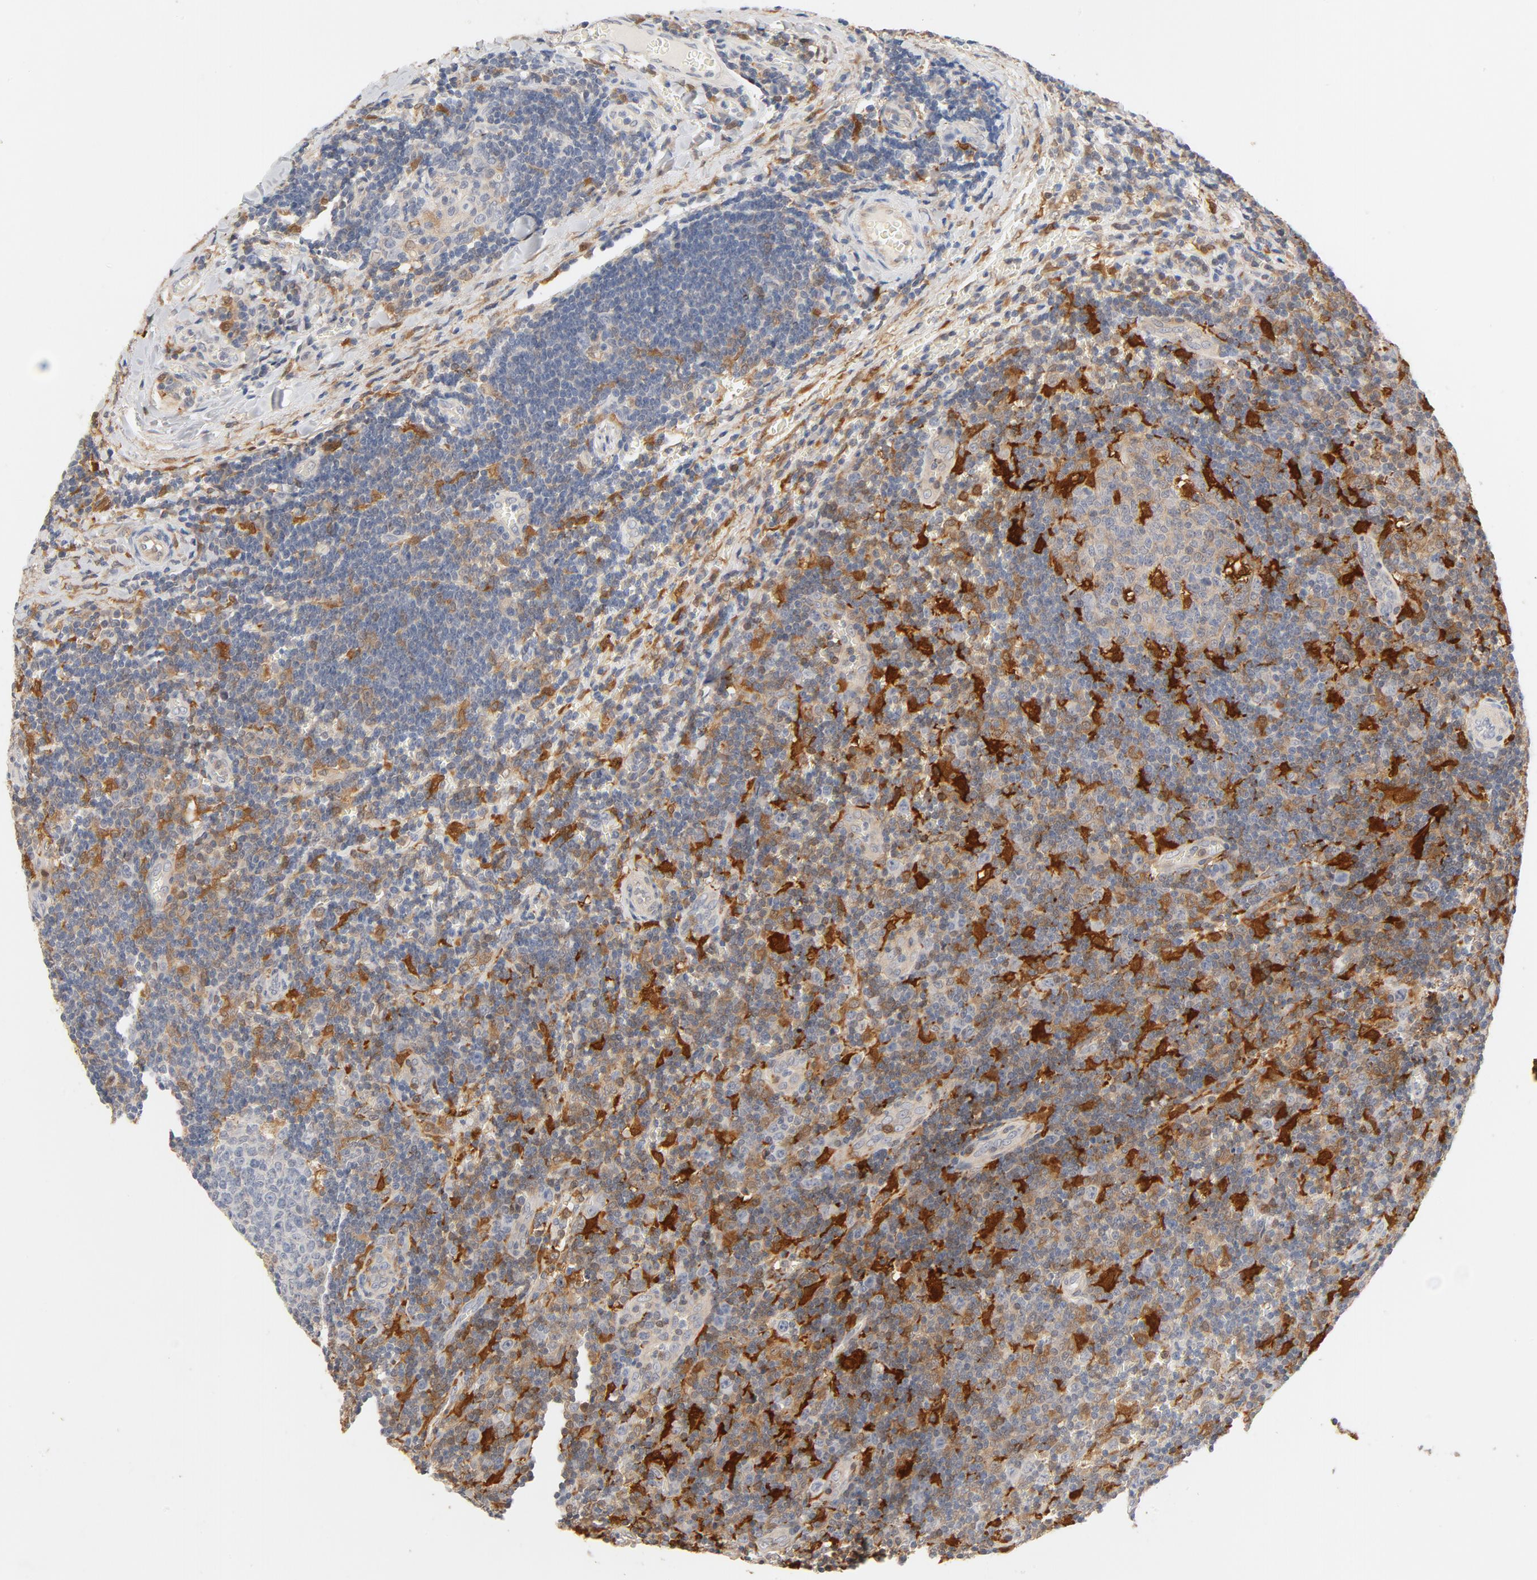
{"staining": {"intensity": "moderate", "quantity": "<25%", "location": "cytoplasmic/membranous"}, "tissue": "lymph node", "cell_type": "Germinal center cells", "image_type": "normal", "snomed": [{"axis": "morphology", "description": "Normal tissue, NOS"}, {"axis": "topography", "description": "Lymph node"}, {"axis": "topography", "description": "Salivary gland"}], "caption": "High-magnification brightfield microscopy of benign lymph node stained with DAB (brown) and counterstained with hematoxylin (blue). germinal center cells exhibit moderate cytoplasmic/membranous staining is seen in approximately<25% of cells. The staining was performed using DAB (3,3'-diaminobenzidine) to visualize the protein expression in brown, while the nuclei were stained in blue with hematoxylin (Magnification: 20x).", "gene": "STAT1", "patient": {"sex": "male", "age": 8}}